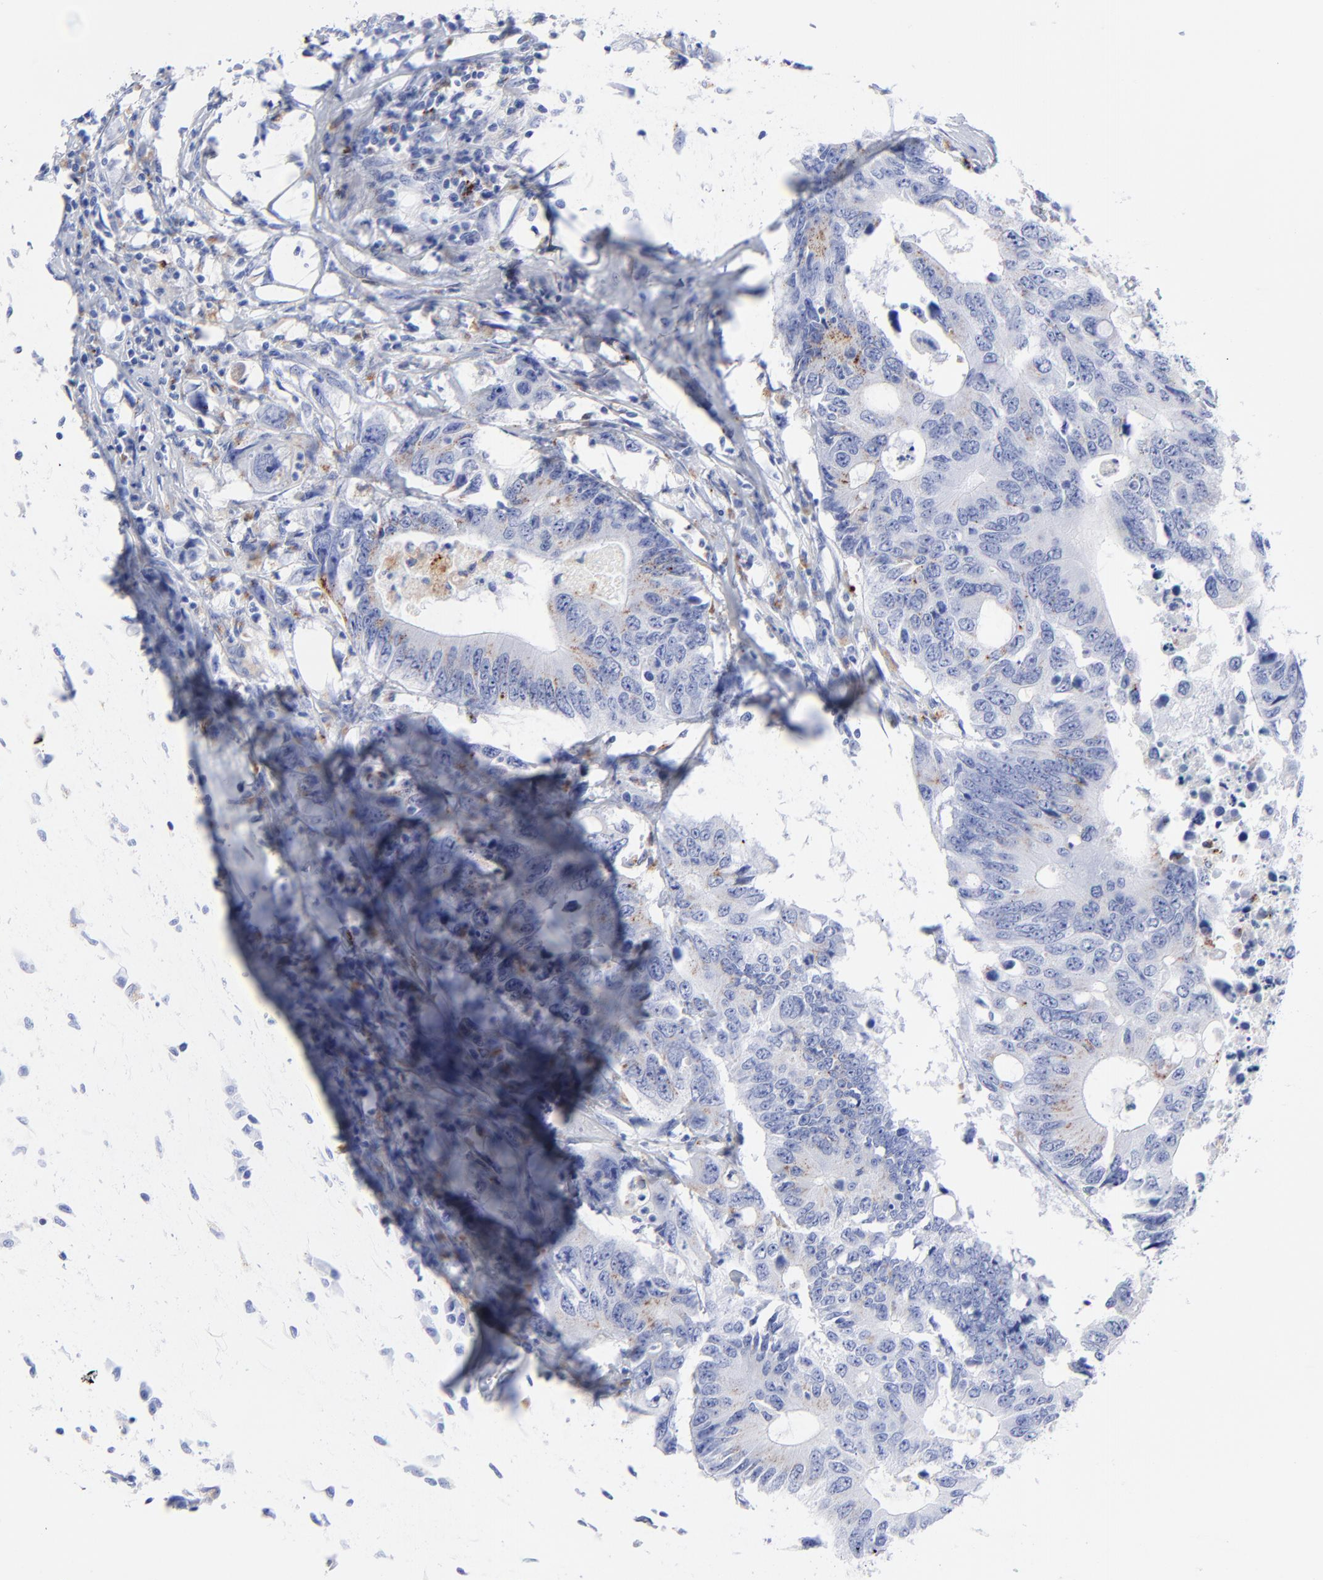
{"staining": {"intensity": "moderate", "quantity": "<25%", "location": "cytoplasmic/membranous"}, "tissue": "colorectal cancer", "cell_type": "Tumor cells", "image_type": "cancer", "snomed": [{"axis": "morphology", "description": "Adenocarcinoma, NOS"}, {"axis": "topography", "description": "Colon"}], "caption": "IHC staining of colorectal cancer (adenocarcinoma), which shows low levels of moderate cytoplasmic/membranous positivity in approximately <25% of tumor cells indicating moderate cytoplasmic/membranous protein positivity. The staining was performed using DAB (3,3'-diaminobenzidine) (brown) for protein detection and nuclei were counterstained in hematoxylin (blue).", "gene": "CPVL", "patient": {"sex": "male", "age": 71}}